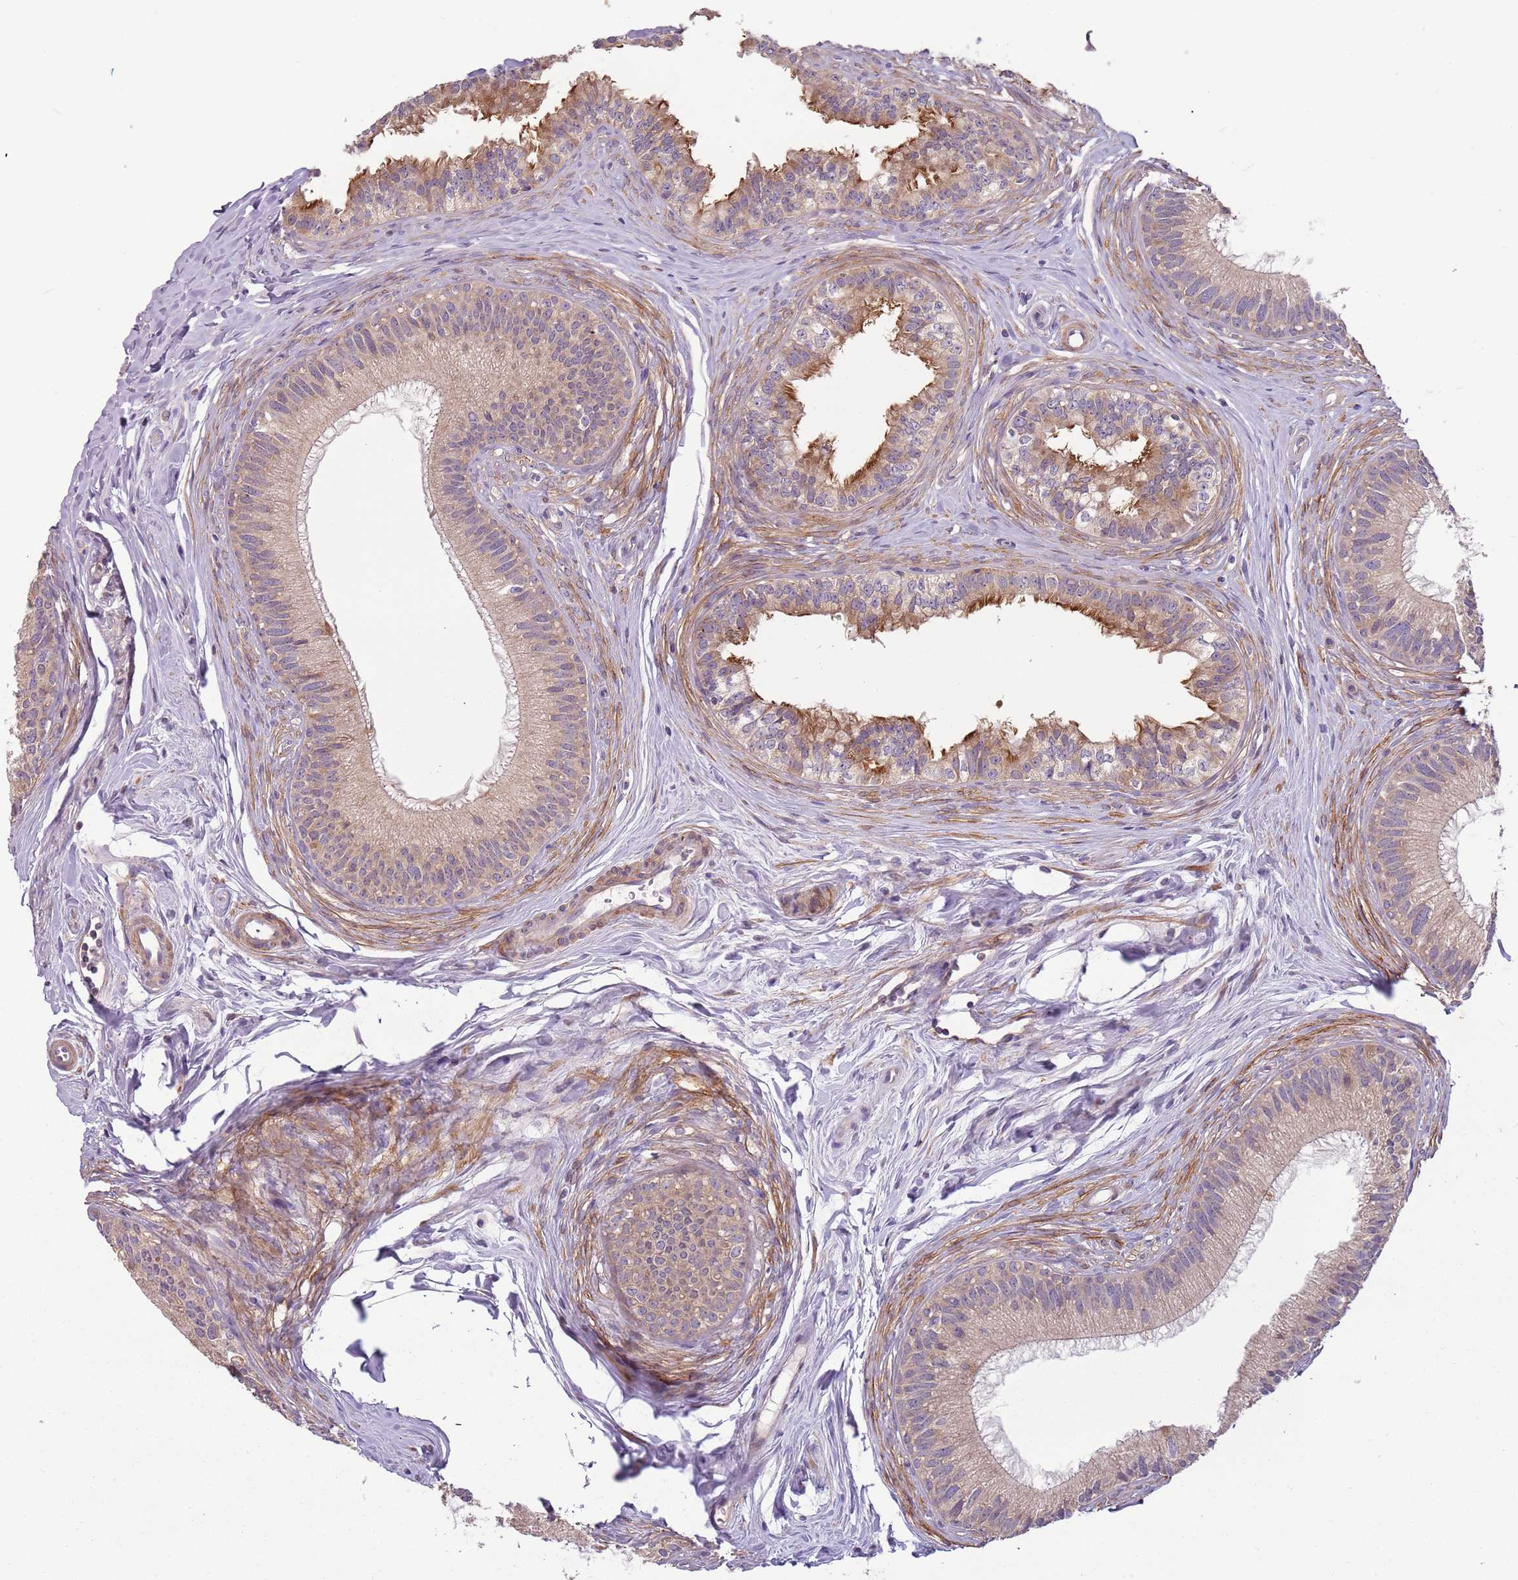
{"staining": {"intensity": "moderate", "quantity": "<25%", "location": "cytoplasmic/membranous"}, "tissue": "epididymis", "cell_type": "Glandular cells", "image_type": "normal", "snomed": [{"axis": "morphology", "description": "Normal tissue, NOS"}, {"axis": "topography", "description": "Epididymis"}], "caption": "Benign epididymis was stained to show a protein in brown. There is low levels of moderate cytoplasmic/membranous expression in approximately <25% of glandular cells.", "gene": "DTD2", "patient": {"sex": "male", "age": 27}}